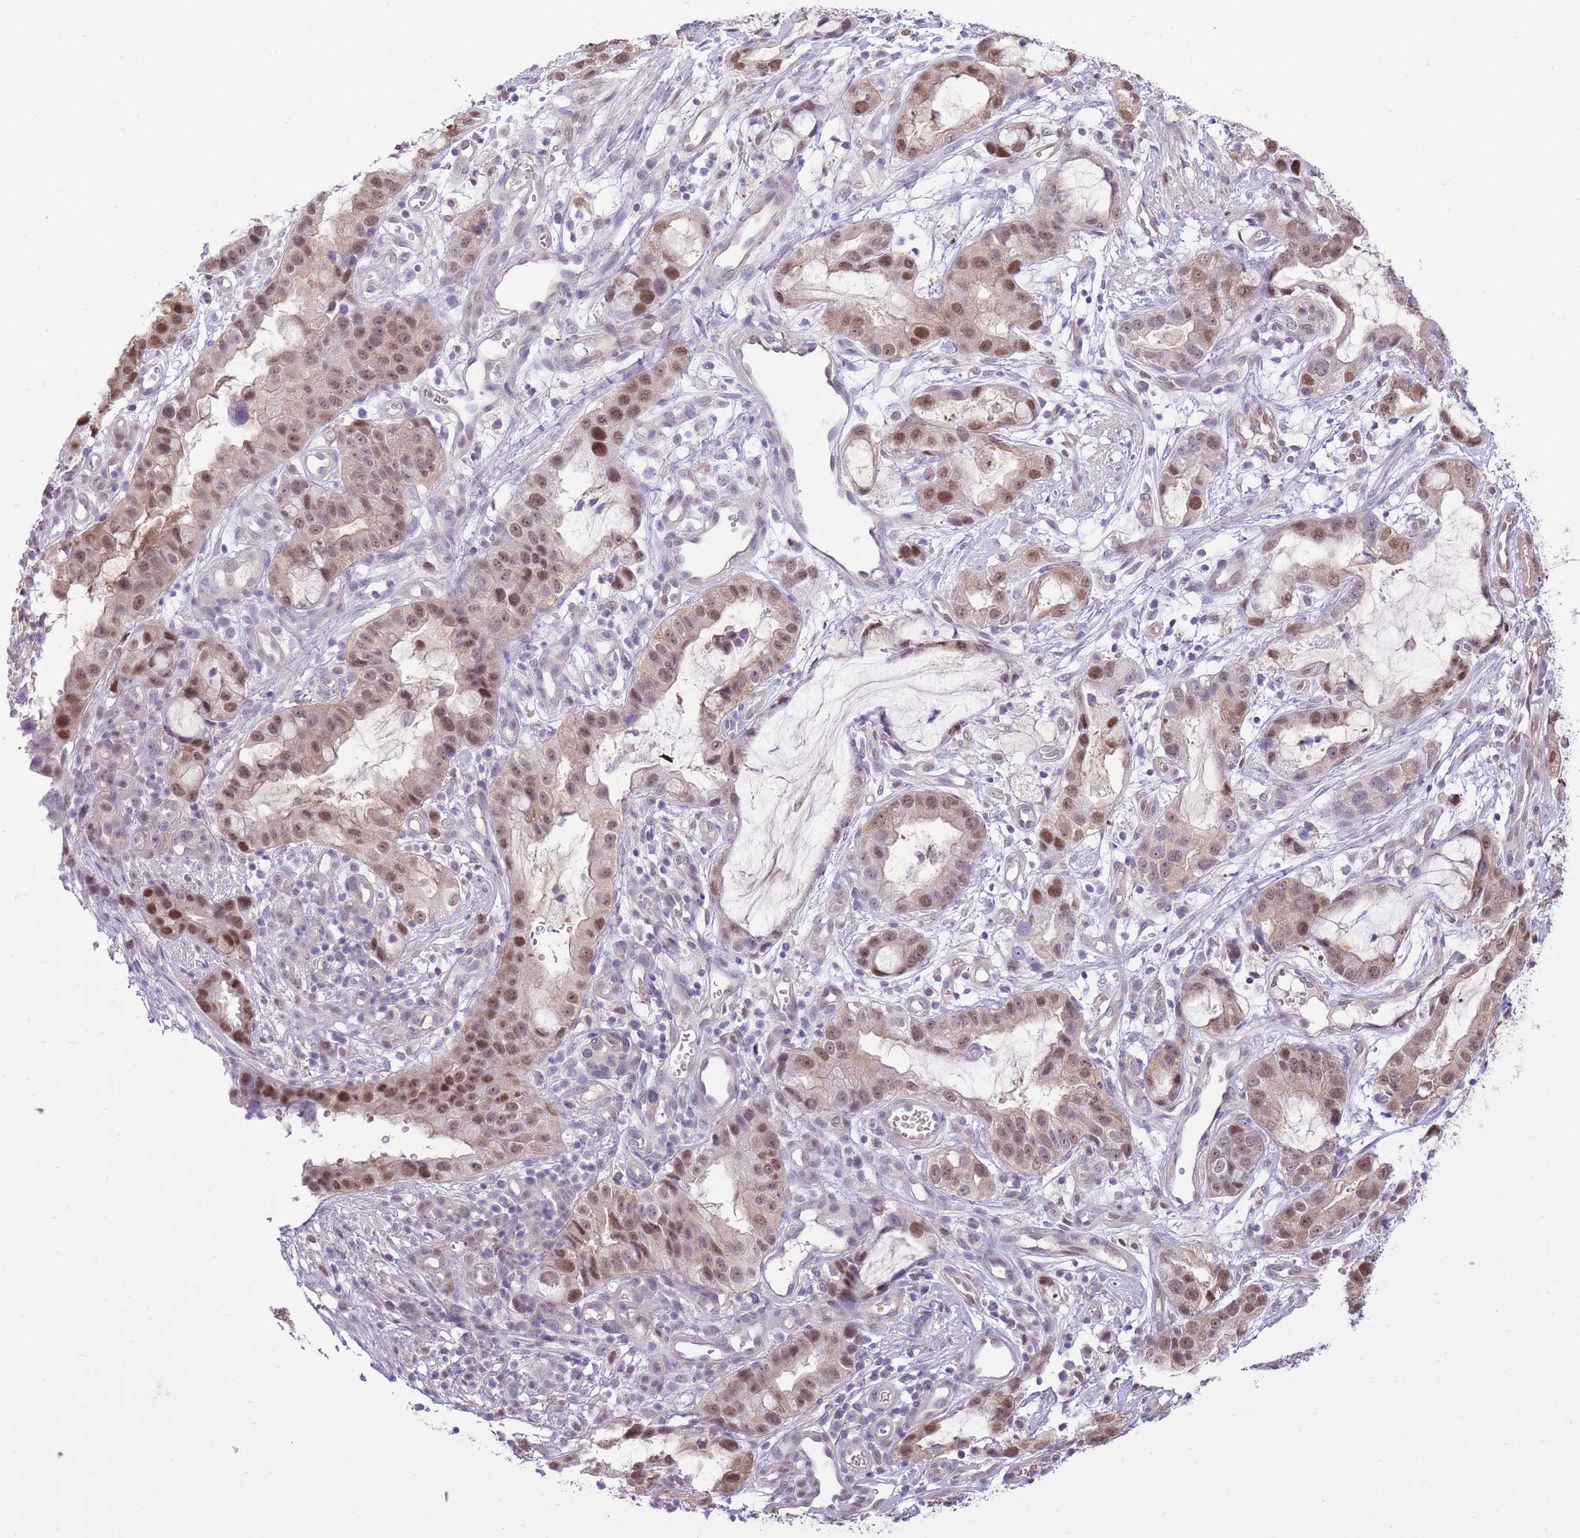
{"staining": {"intensity": "moderate", "quantity": ">75%", "location": "nuclear"}, "tissue": "stomach cancer", "cell_type": "Tumor cells", "image_type": "cancer", "snomed": [{"axis": "morphology", "description": "Adenocarcinoma, NOS"}, {"axis": "topography", "description": "Stomach"}], "caption": "Immunohistochemical staining of human stomach cancer shows medium levels of moderate nuclear staining in about >75% of tumor cells. The staining was performed using DAB, with brown indicating positive protein expression. Nuclei are stained blue with hematoxylin.", "gene": "NSFL1C", "patient": {"sex": "male", "age": 55}}